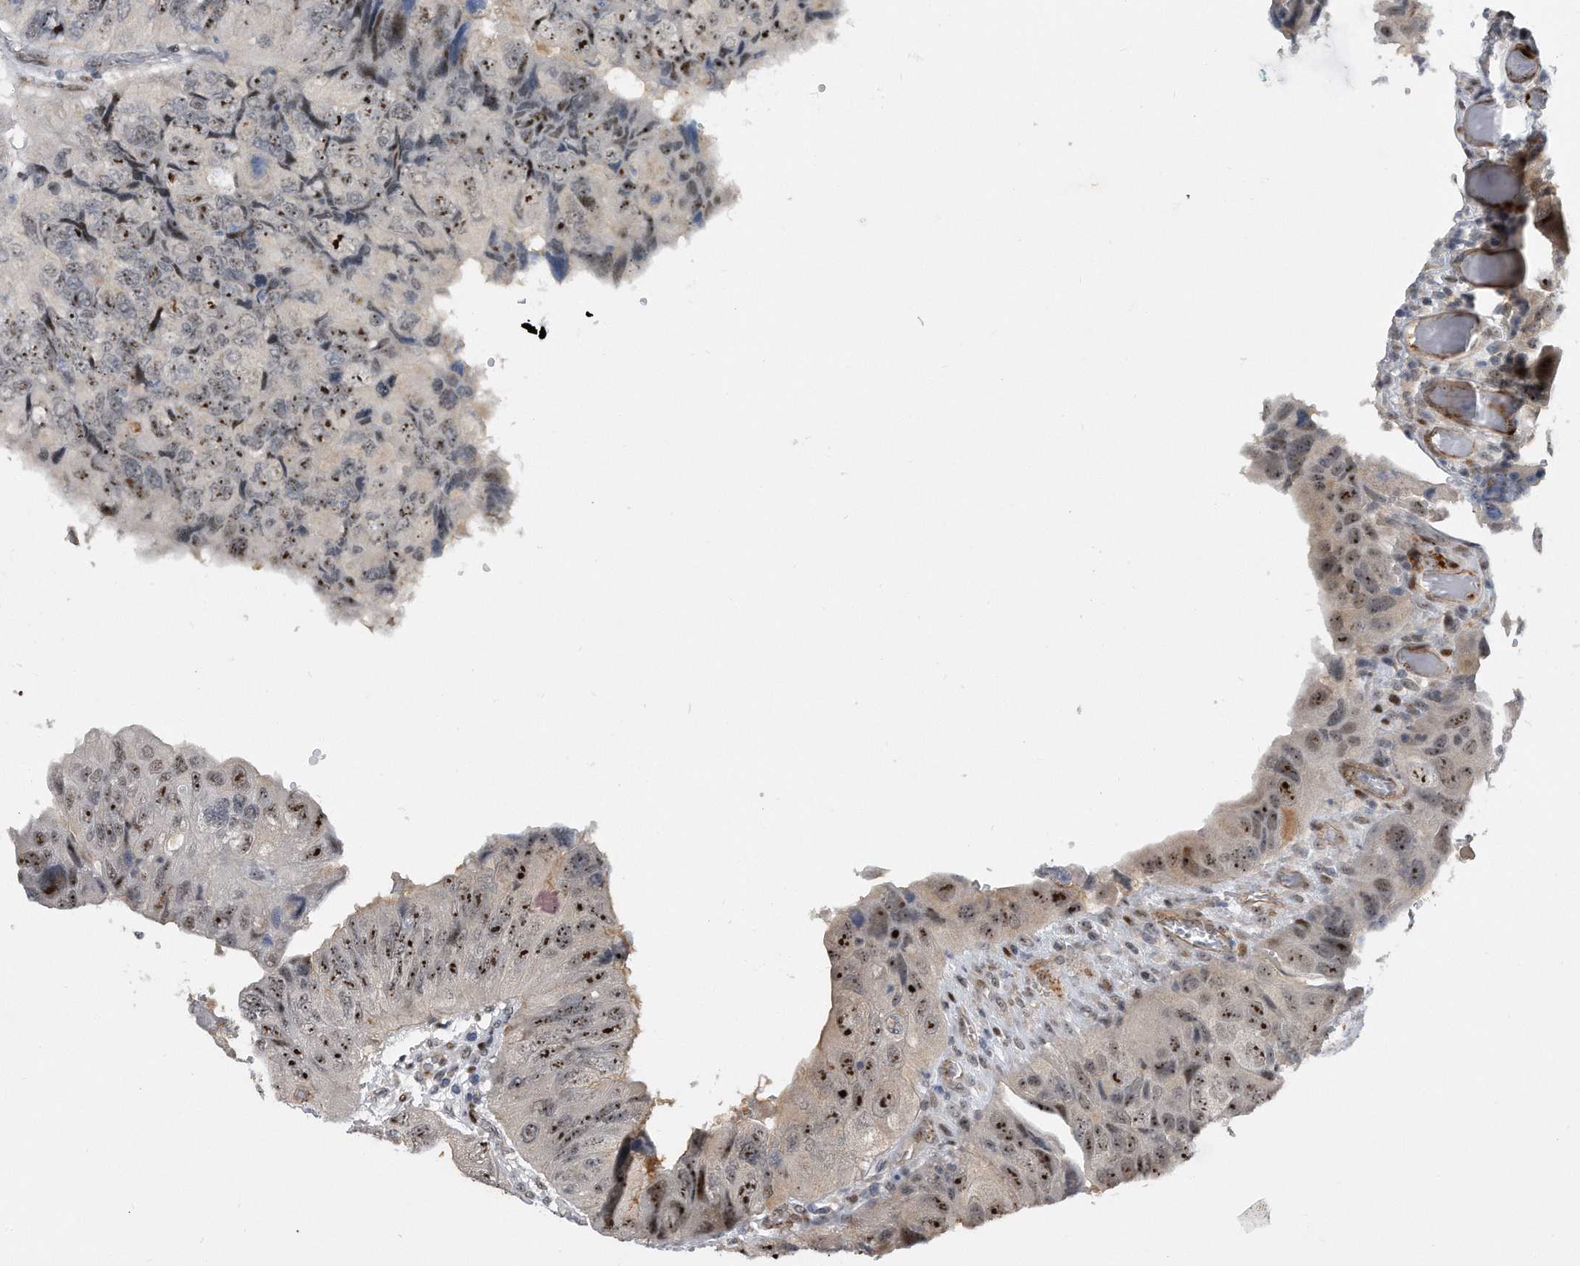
{"staining": {"intensity": "strong", "quantity": "25%-75%", "location": "nuclear"}, "tissue": "colorectal cancer", "cell_type": "Tumor cells", "image_type": "cancer", "snomed": [{"axis": "morphology", "description": "Adenocarcinoma, NOS"}, {"axis": "topography", "description": "Rectum"}], "caption": "A photomicrograph showing strong nuclear positivity in approximately 25%-75% of tumor cells in colorectal adenocarcinoma, as visualized by brown immunohistochemical staining.", "gene": "PGBD2", "patient": {"sex": "male", "age": 63}}